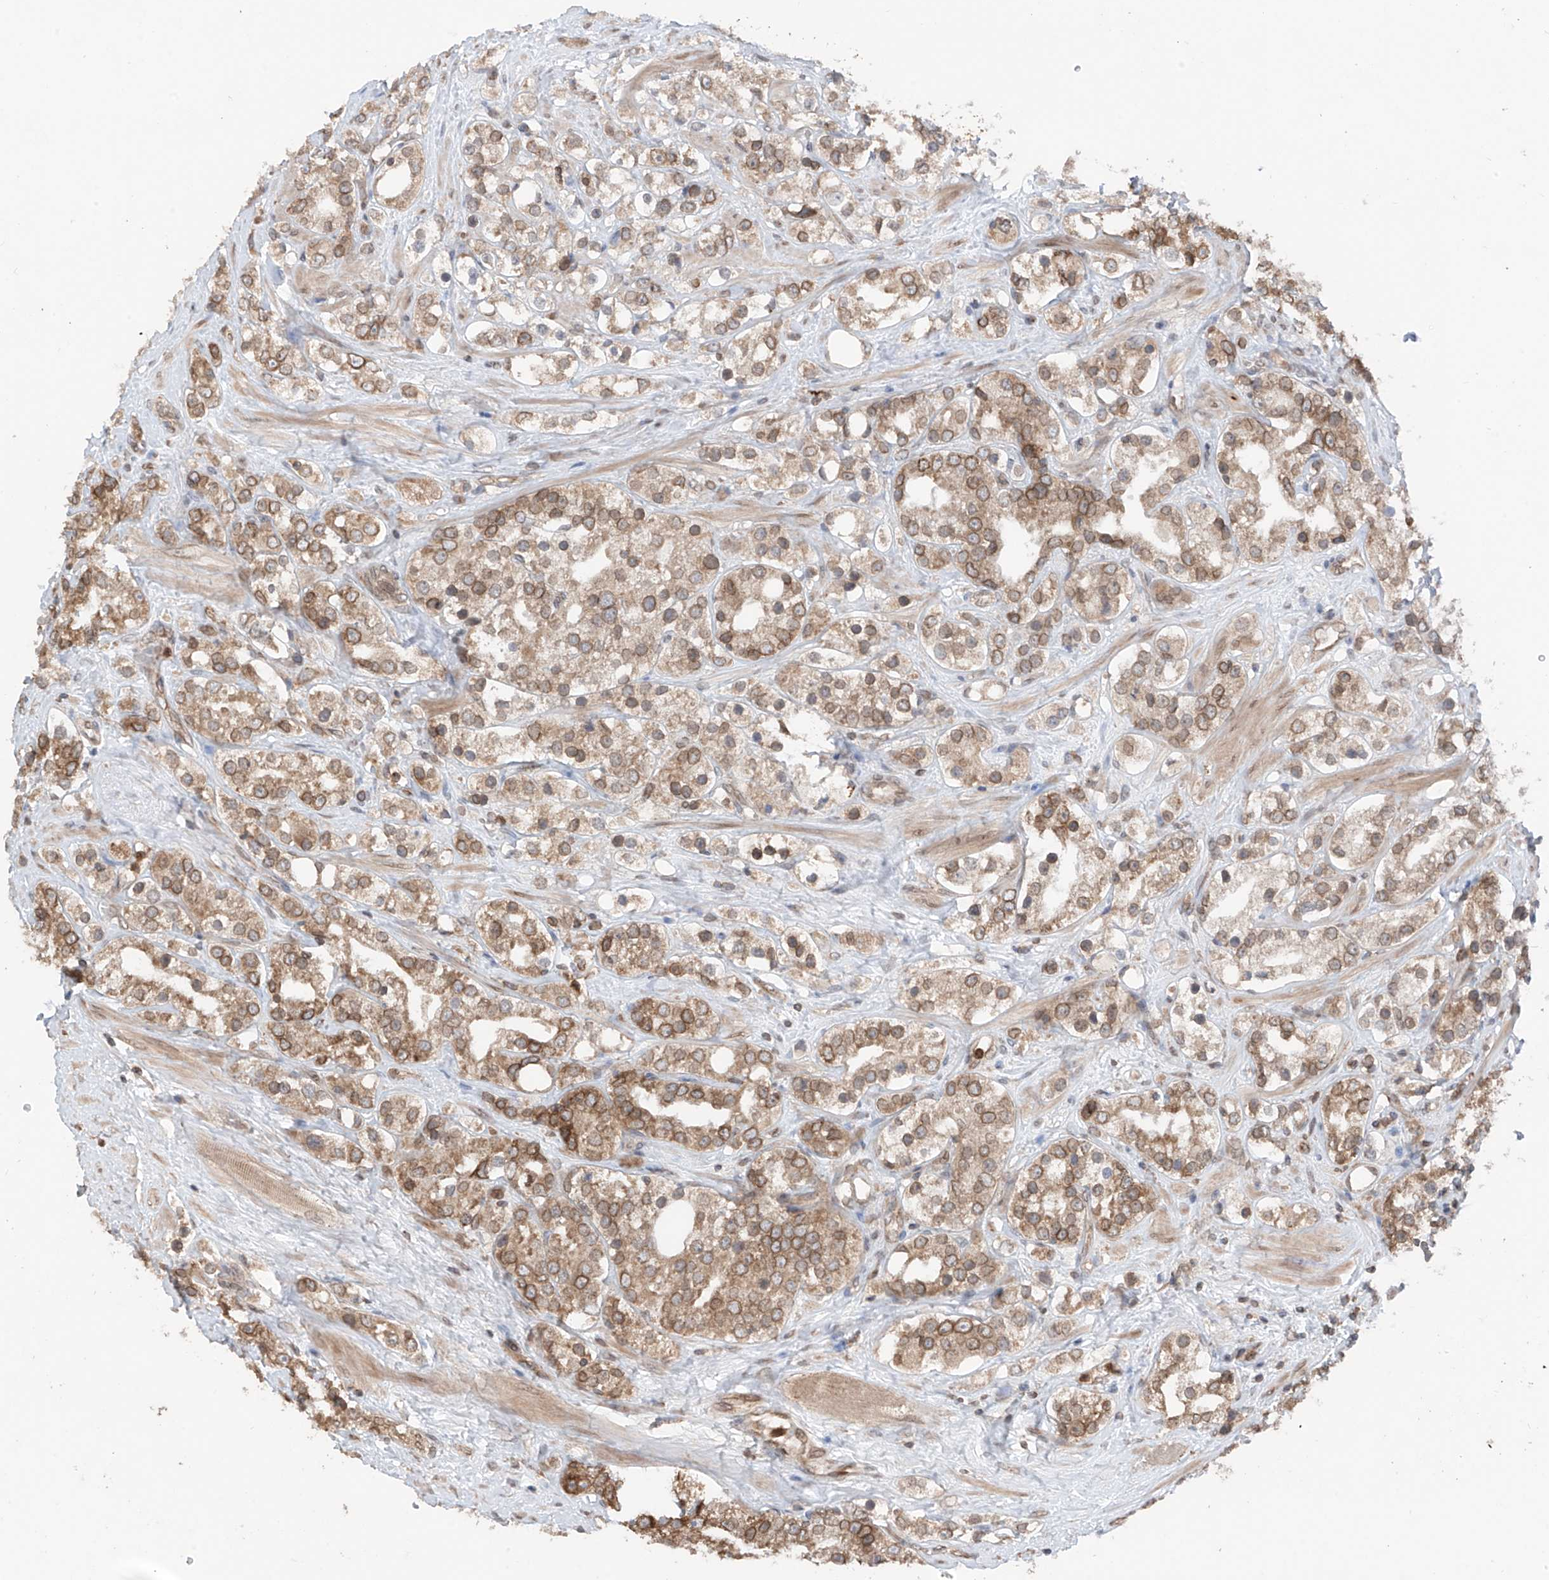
{"staining": {"intensity": "moderate", "quantity": ">75%", "location": "cytoplasmic/membranous,nuclear"}, "tissue": "prostate cancer", "cell_type": "Tumor cells", "image_type": "cancer", "snomed": [{"axis": "morphology", "description": "Adenocarcinoma, NOS"}, {"axis": "topography", "description": "Prostate"}], "caption": "IHC (DAB) staining of human adenocarcinoma (prostate) reveals moderate cytoplasmic/membranous and nuclear protein positivity in about >75% of tumor cells.", "gene": "AHCTF1", "patient": {"sex": "male", "age": 79}}